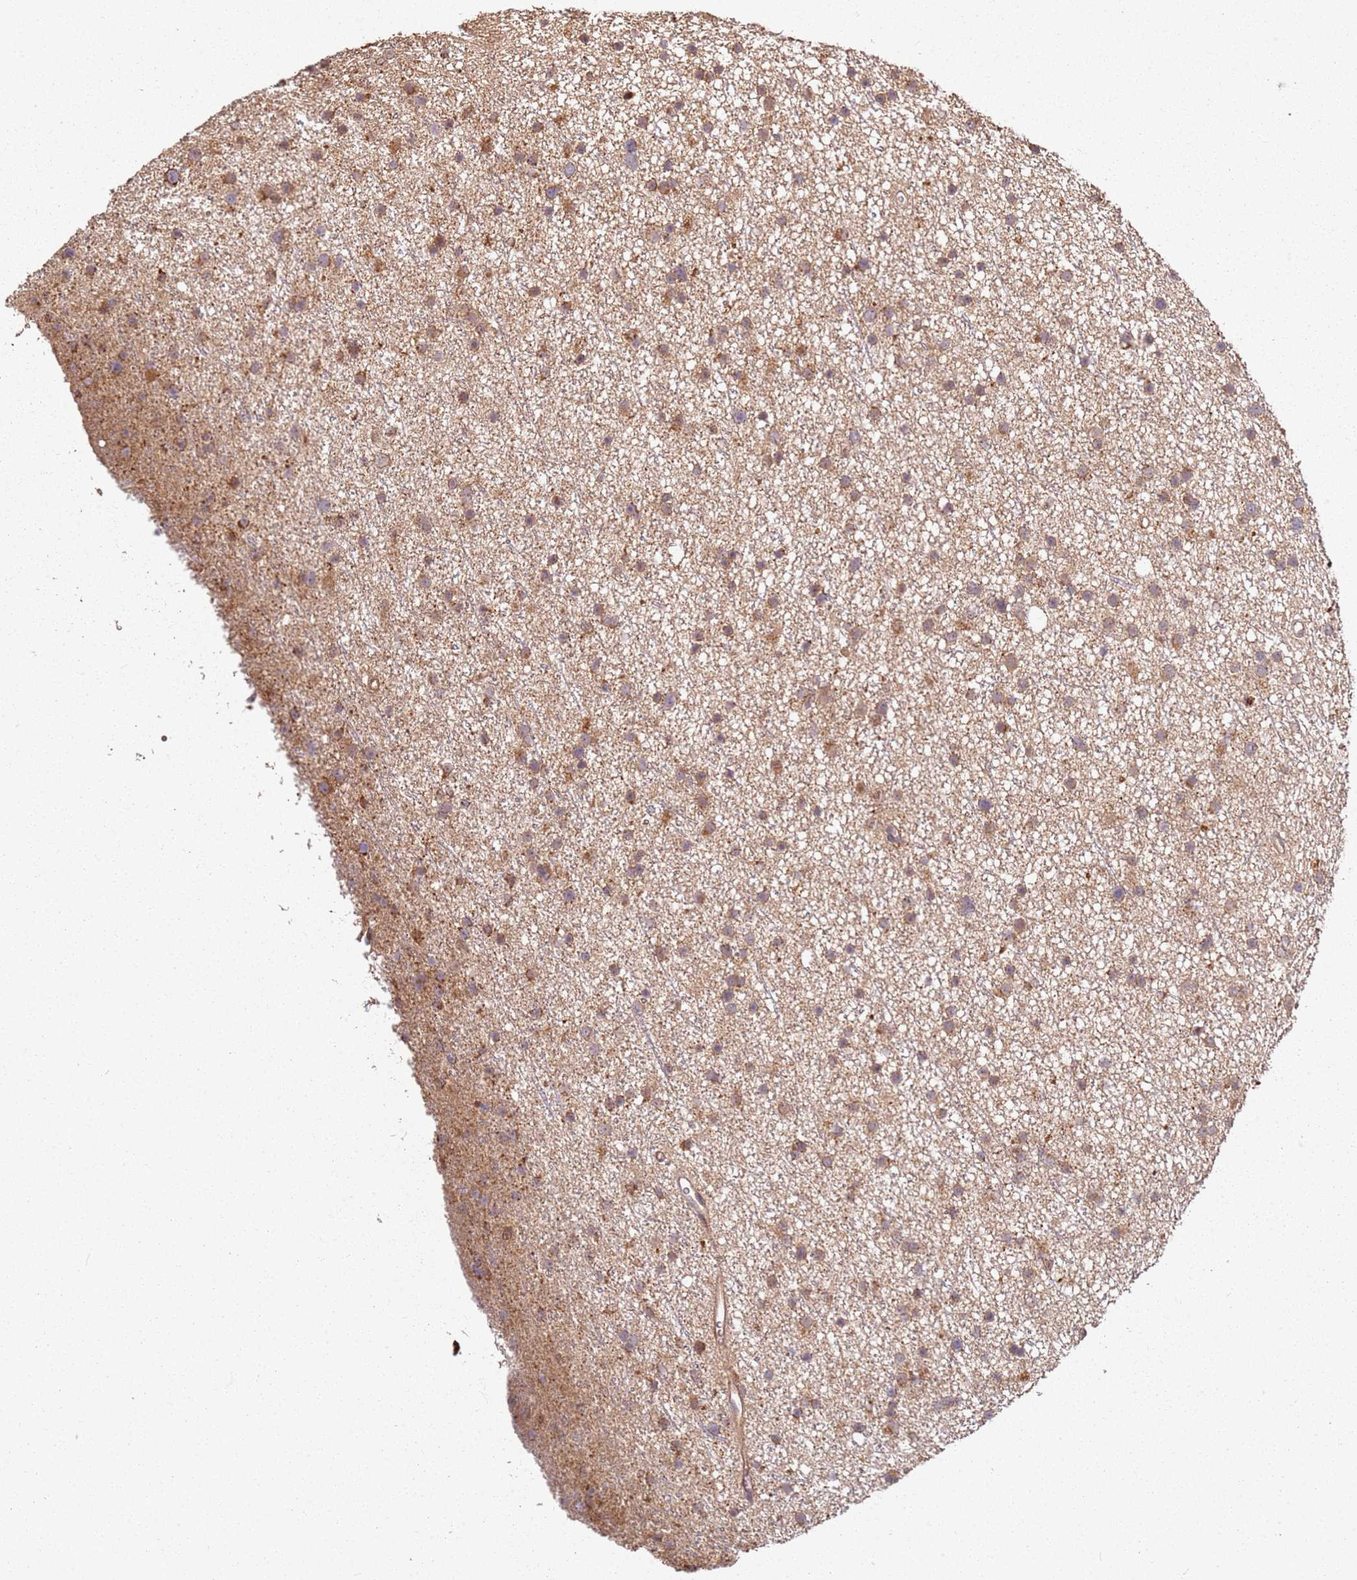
{"staining": {"intensity": "moderate", "quantity": ">75%", "location": "cytoplasmic/membranous"}, "tissue": "glioma", "cell_type": "Tumor cells", "image_type": "cancer", "snomed": [{"axis": "morphology", "description": "Glioma, malignant, Low grade"}, {"axis": "topography", "description": "Cerebral cortex"}], "caption": "Immunohistochemistry (IHC) photomicrograph of human glioma stained for a protein (brown), which reveals medium levels of moderate cytoplasmic/membranous positivity in about >75% of tumor cells.", "gene": "SCGB2B2", "patient": {"sex": "female", "age": 39}}